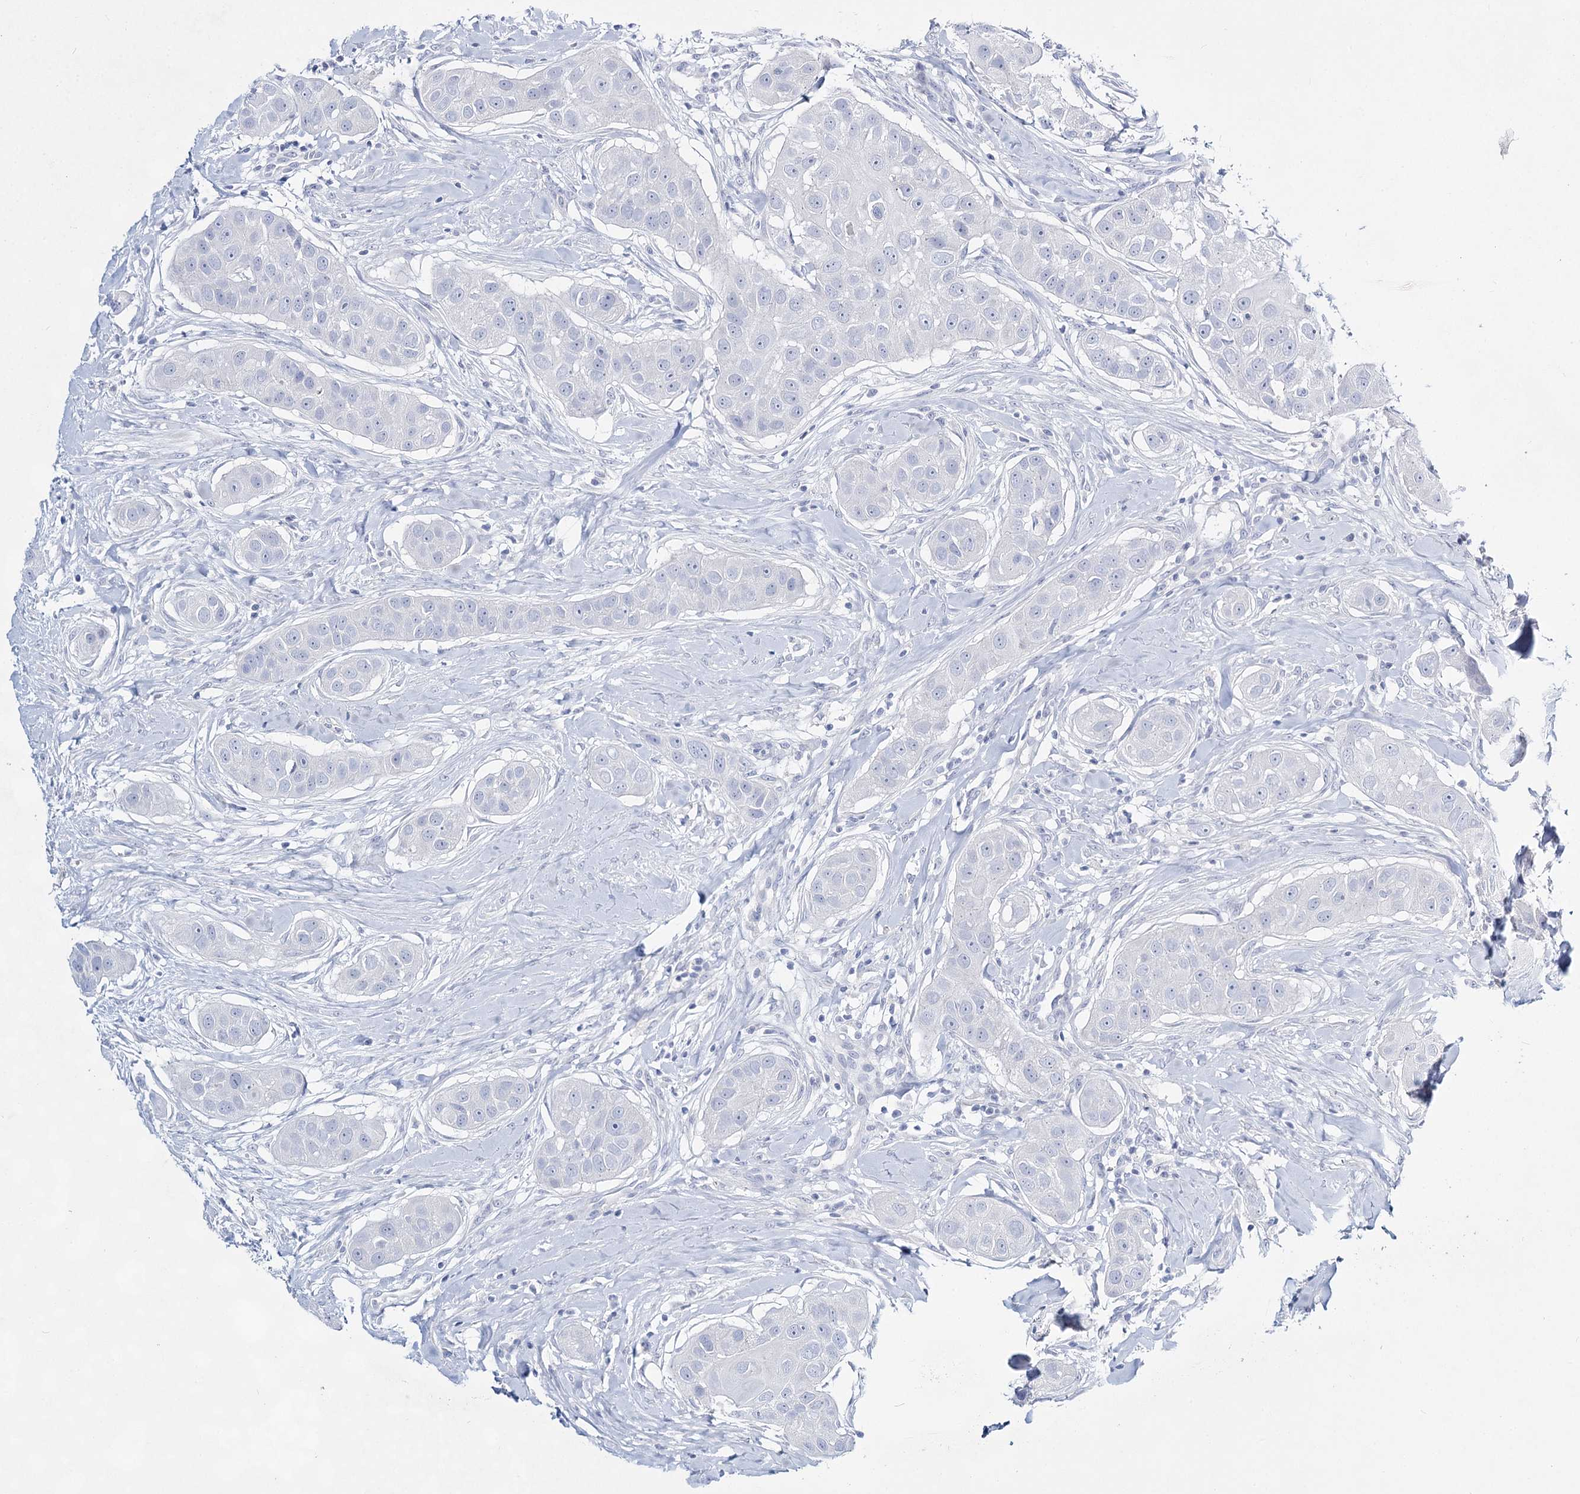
{"staining": {"intensity": "negative", "quantity": "none", "location": "none"}, "tissue": "head and neck cancer", "cell_type": "Tumor cells", "image_type": "cancer", "snomed": [{"axis": "morphology", "description": "Normal tissue, NOS"}, {"axis": "morphology", "description": "Squamous cell carcinoma, NOS"}, {"axis": "topography", "description": "Skeletal muscle"}, {"axis": "topography", "description": "Head-Neck"}], "caption": "A histopathology image of squamous cell carcinoma (head and neck) stained for a protein displays no brown staining in tumor cells.", "gene": "SLC17A2", "patient": {"sex": "male", "age": 51}}